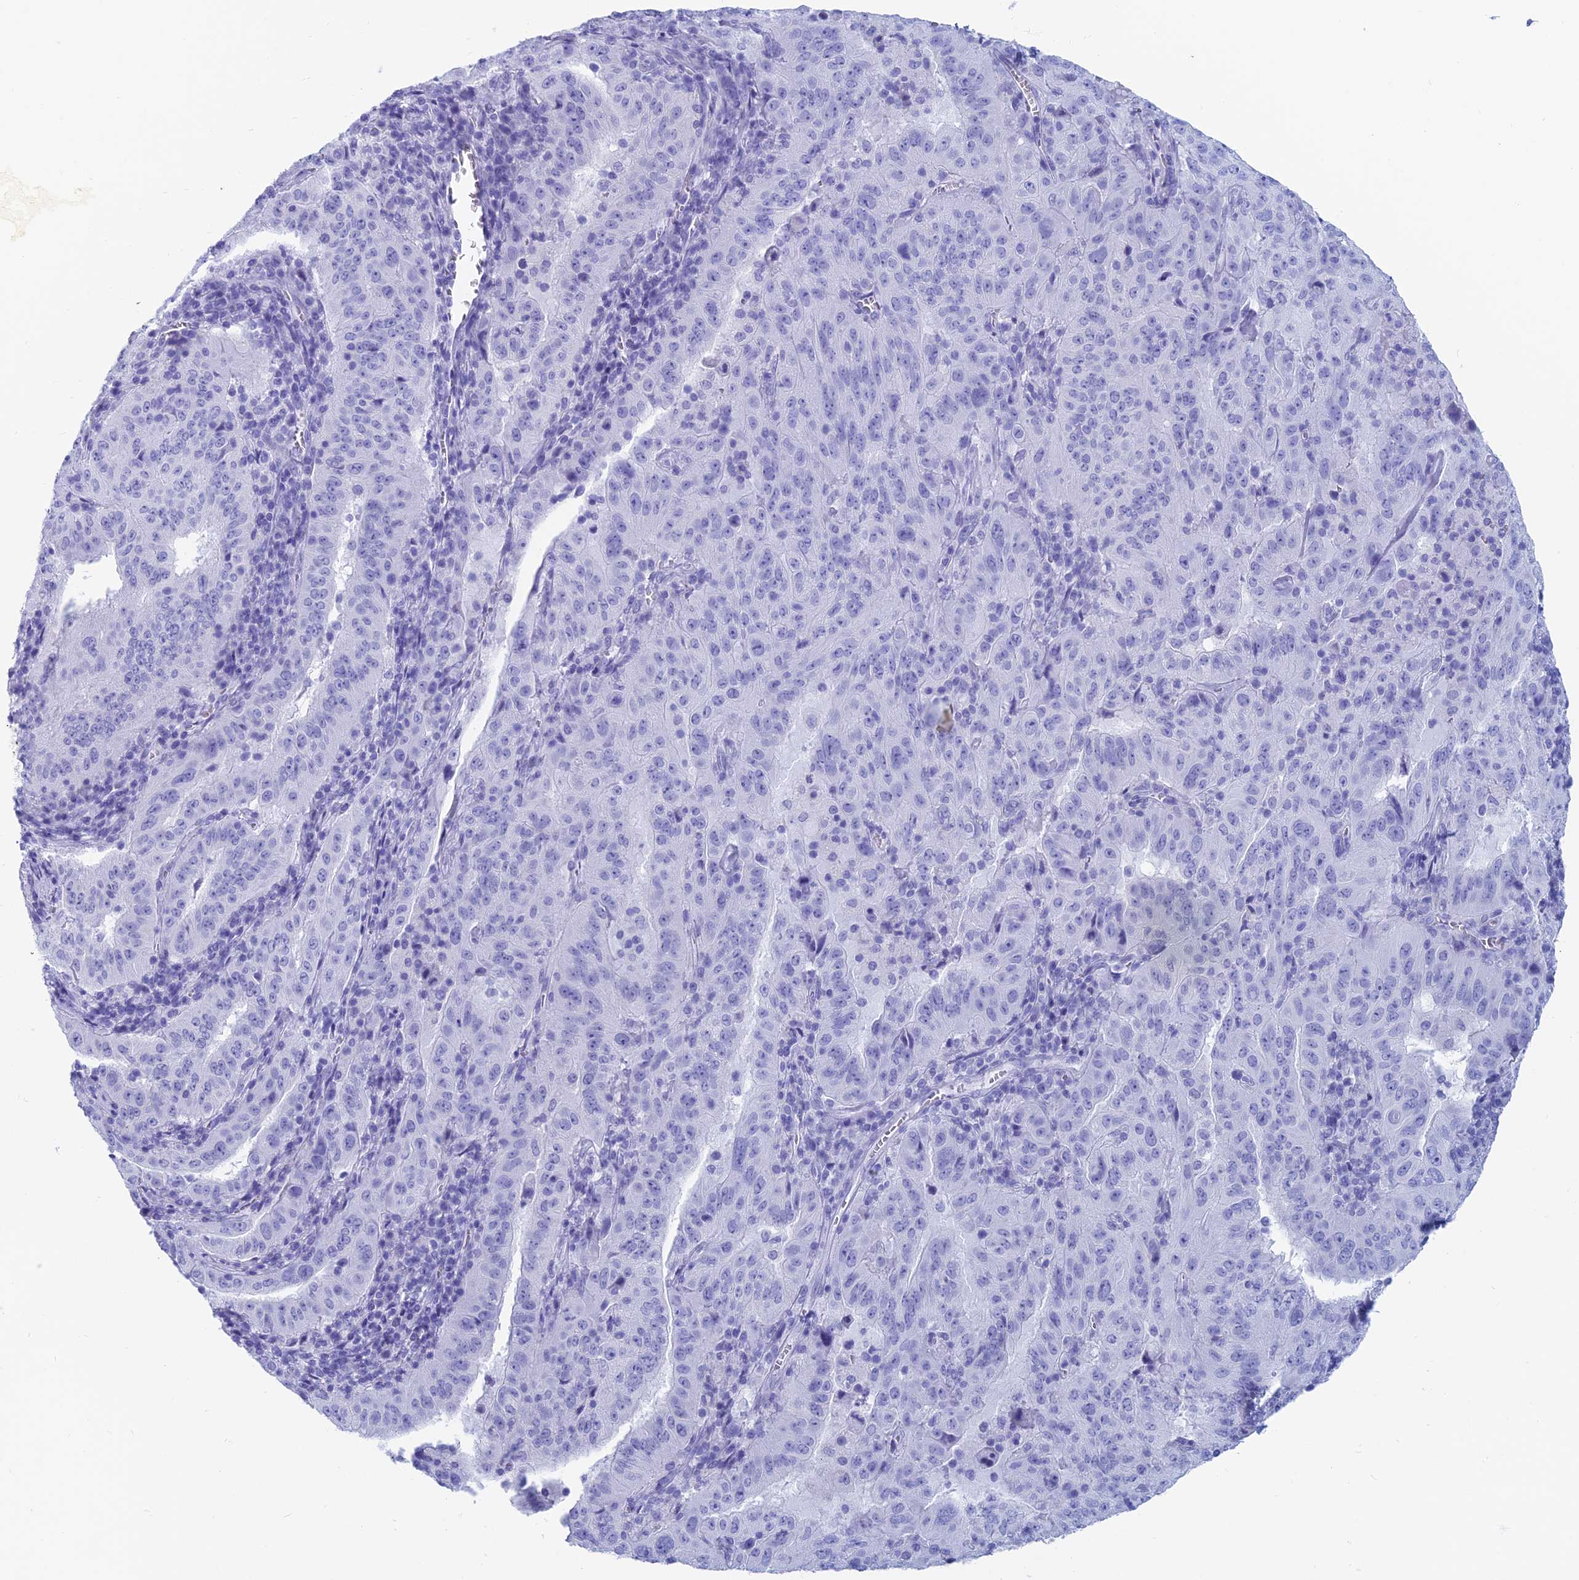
{"staining": {"intensity": "negative", "quantity": "none", "location": "none"}, "tissue": "pancreatic cancer", "cell_type": "Tumor cells", "image_type": "cancer", "snomed": [{"axis": "morphology", "description": "Adenocarcinoma, NOS"}, {"axis": "topography", "description": "Pancreas"}], "caption": "High magnification brightfield microscopy of adenocarcinoma (pancreatic) stained with DAB (3,3'-diaminobenzidine) (brown) and counterstained with hematoxylin (blue): tumor cells show no significant expression.", "gene": "CAPS", "patient": {"sex": "male", "age": 63}}